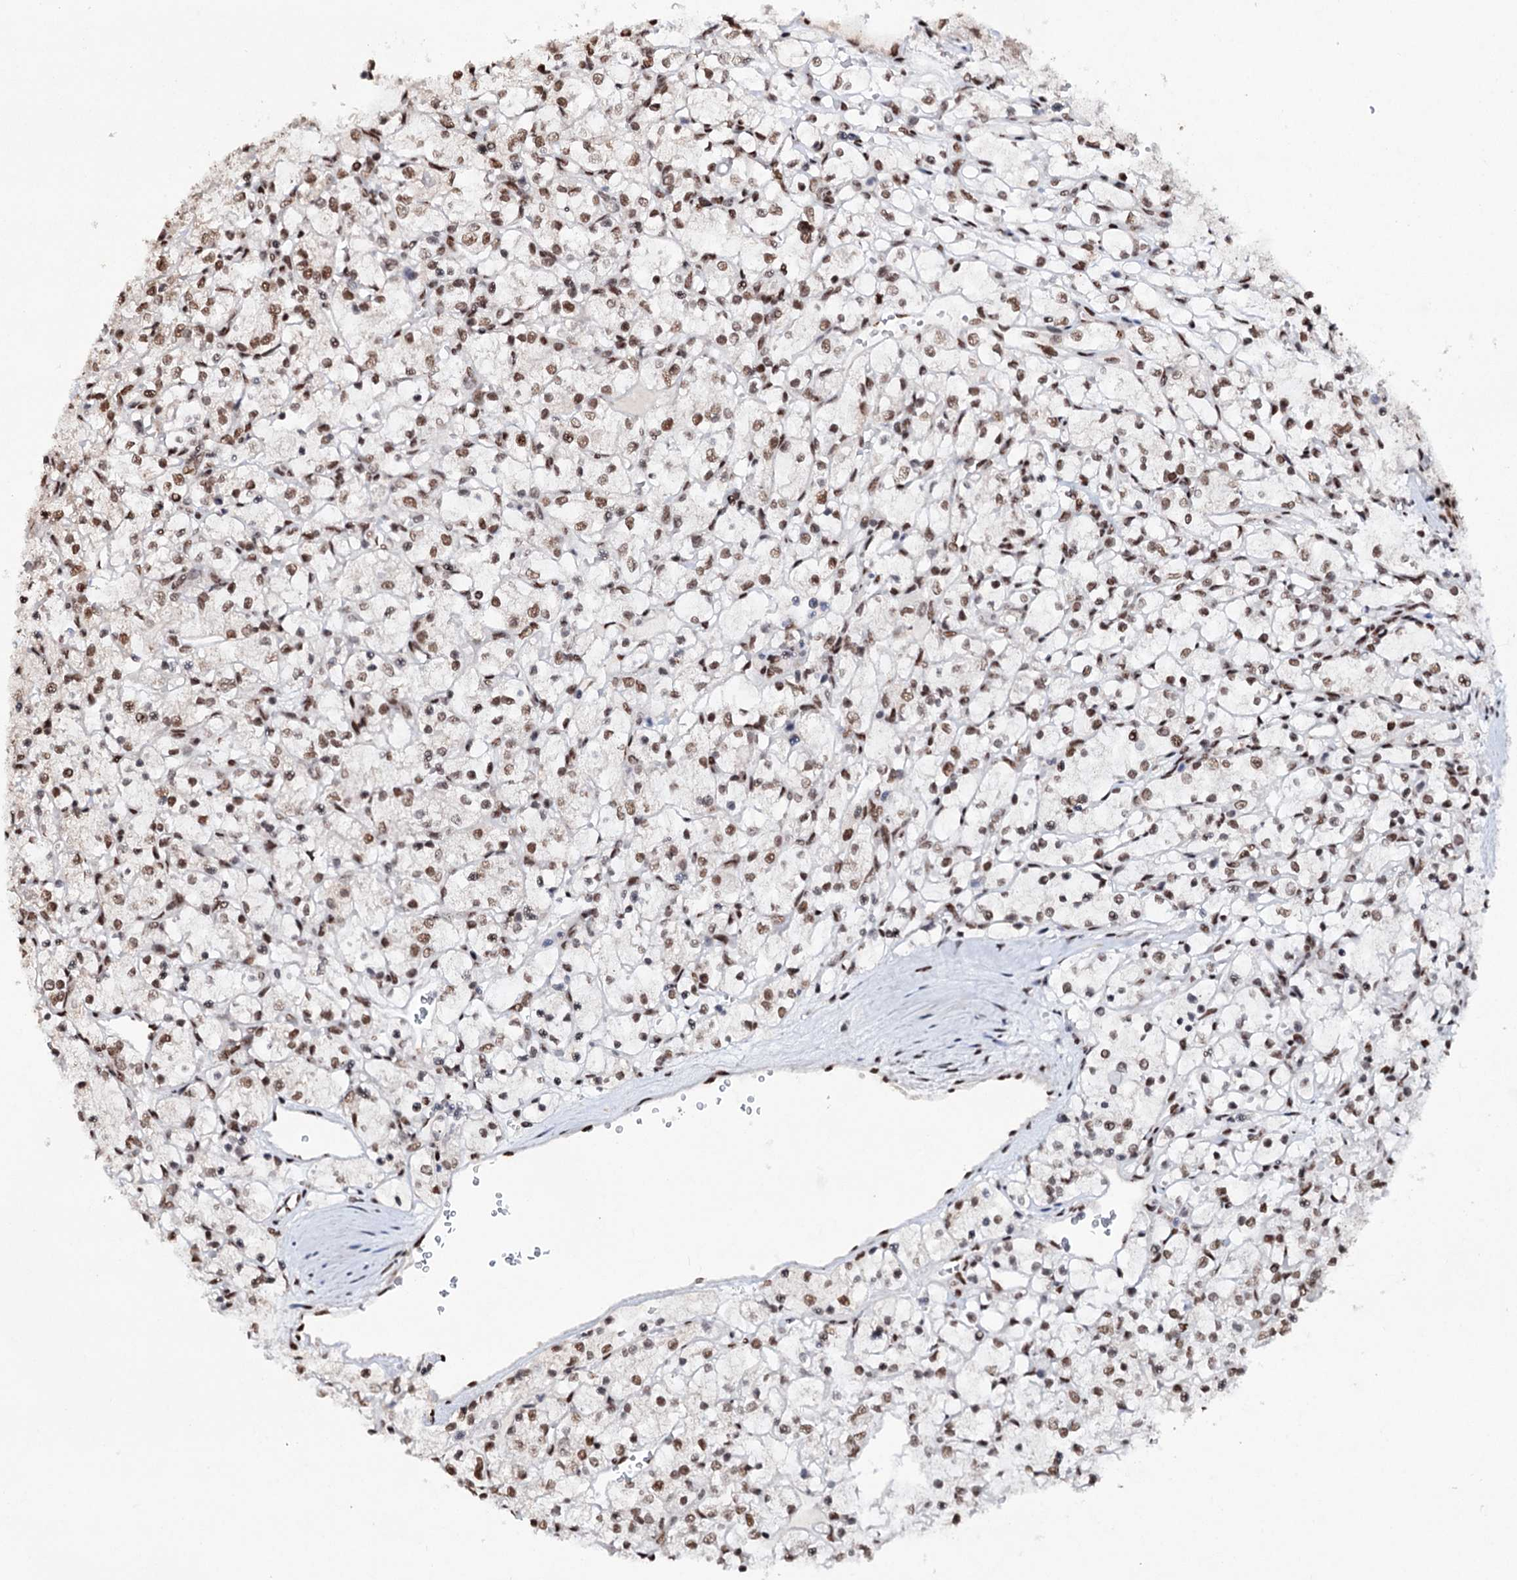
{"staining": {"intensity": "moderate", "quantity": ">75%", "location": "nuclear"}, "tissue": "renal cancer", "cell_type": "Tumor cells", "image_type": "cancer", "snomed": [{"axis": "morphology", "description": "Adenocarcinoma, NOS"}, {"axis": "topography", "description": "Kidney"}], "caption": "A high-resolution histopathology image shows immunohistochemistry (IHC) staining of renal adenocarcinoma, which displays moderate nuclear positivity in approximately >75% of tumor cells. The staining was performed using DAB (3,3'-diaminobenzidine), with brown indicating positive protein expression. Nuclei are stained blue with hematoxylin.", "gene": "MATR3", "patient": {"sex": "female", "age": 69}}